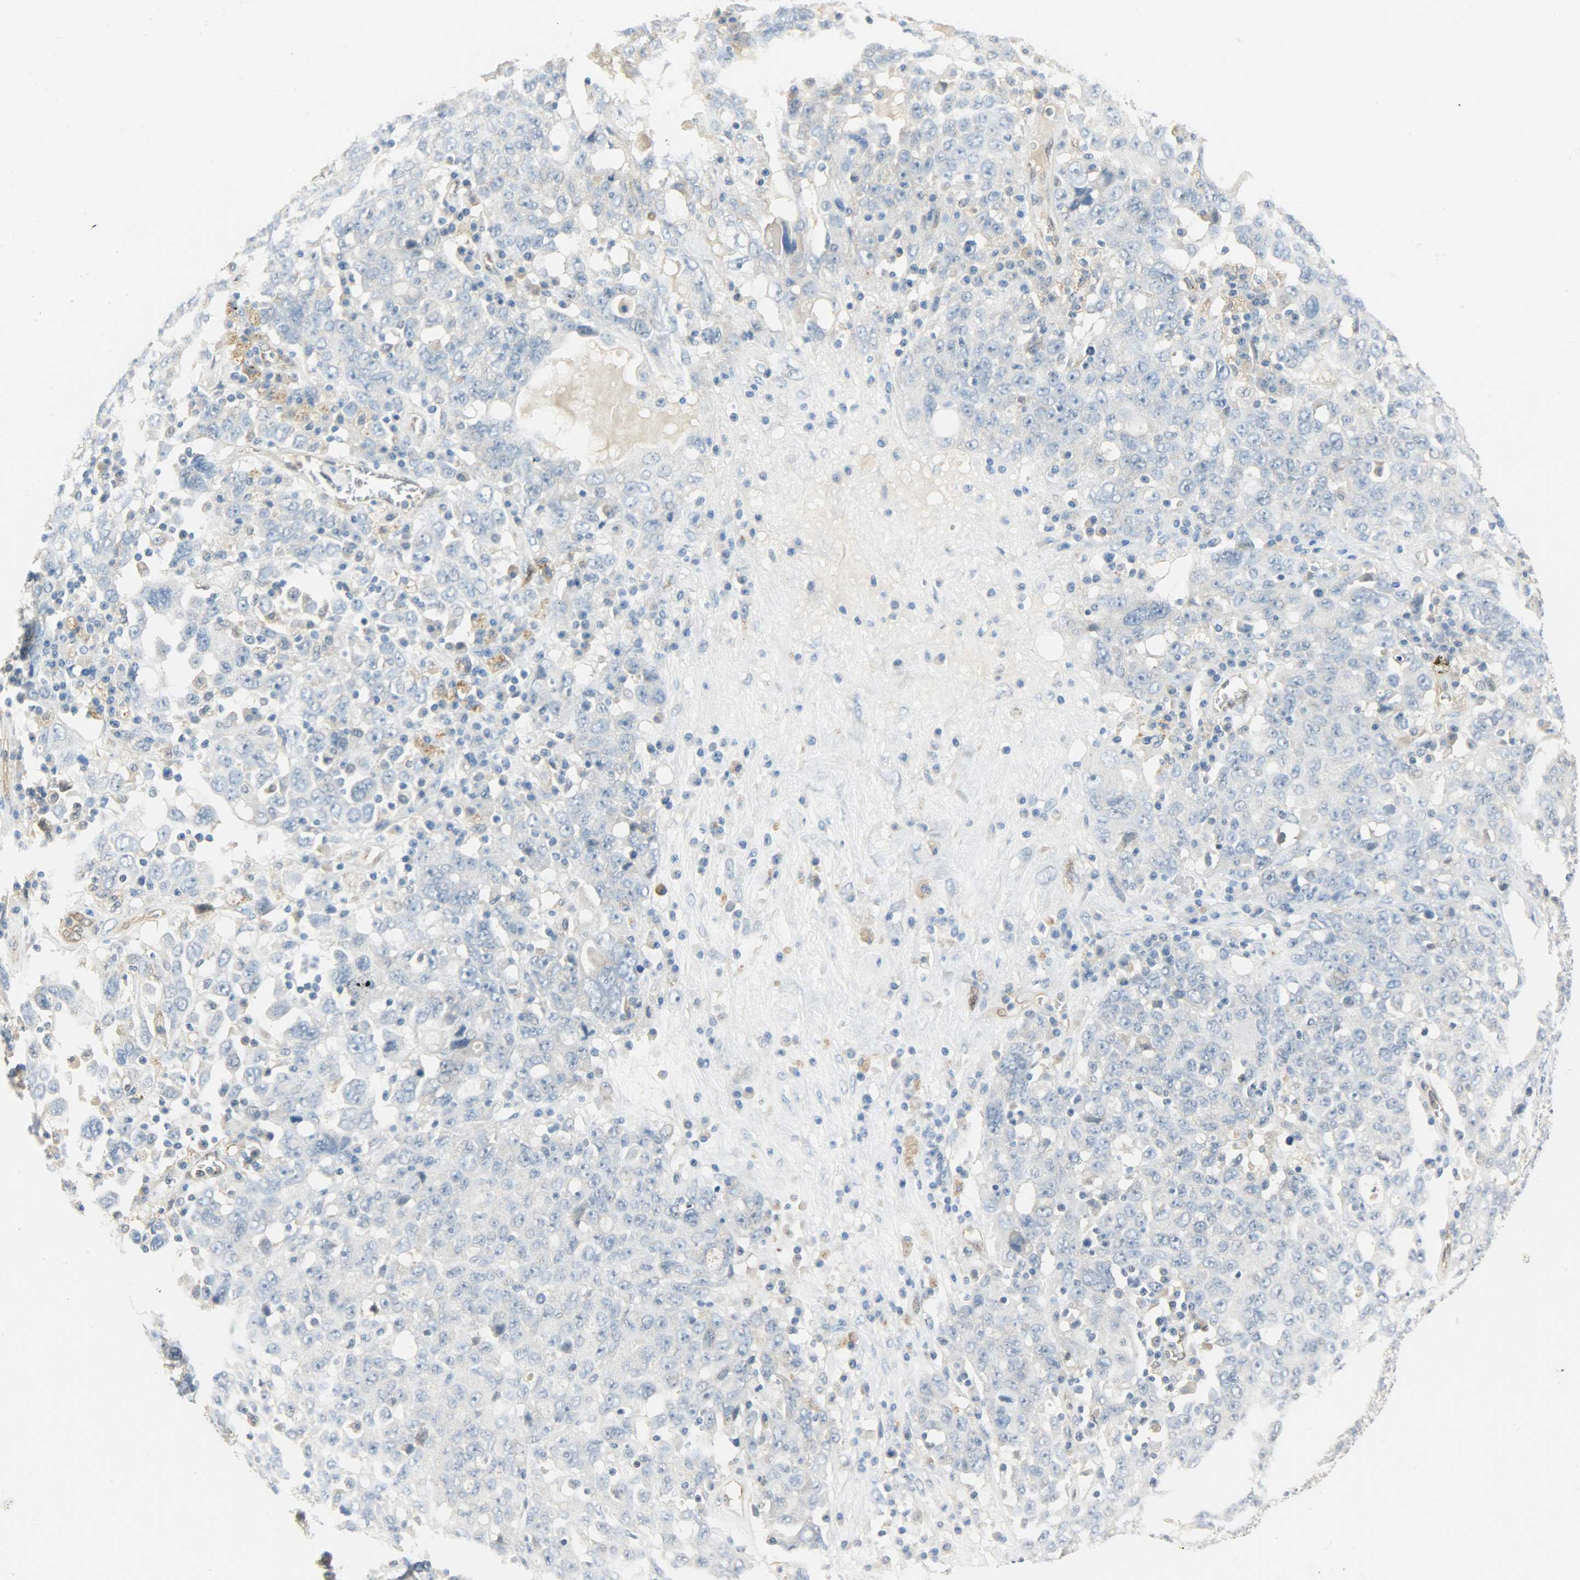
{"staining": {"intensity": "negative", "quantity": "none", "location": "none"}, "tissue": "ovarian cancer", "cell_type": "Tumor cells", "image_type": "cancer", "snomed": [{"axis": "morphology", "description": "Carcinoma, endometroid"}, {"axis": "topography", "description": "Ovary"}], "caption": "This is an immunohistochemistry image of endometroid carcinoma (ovarian). There is no expression in tumor cells.", "gene": "FKBP1A", "patient": {"sex": "female", "age": 62}}